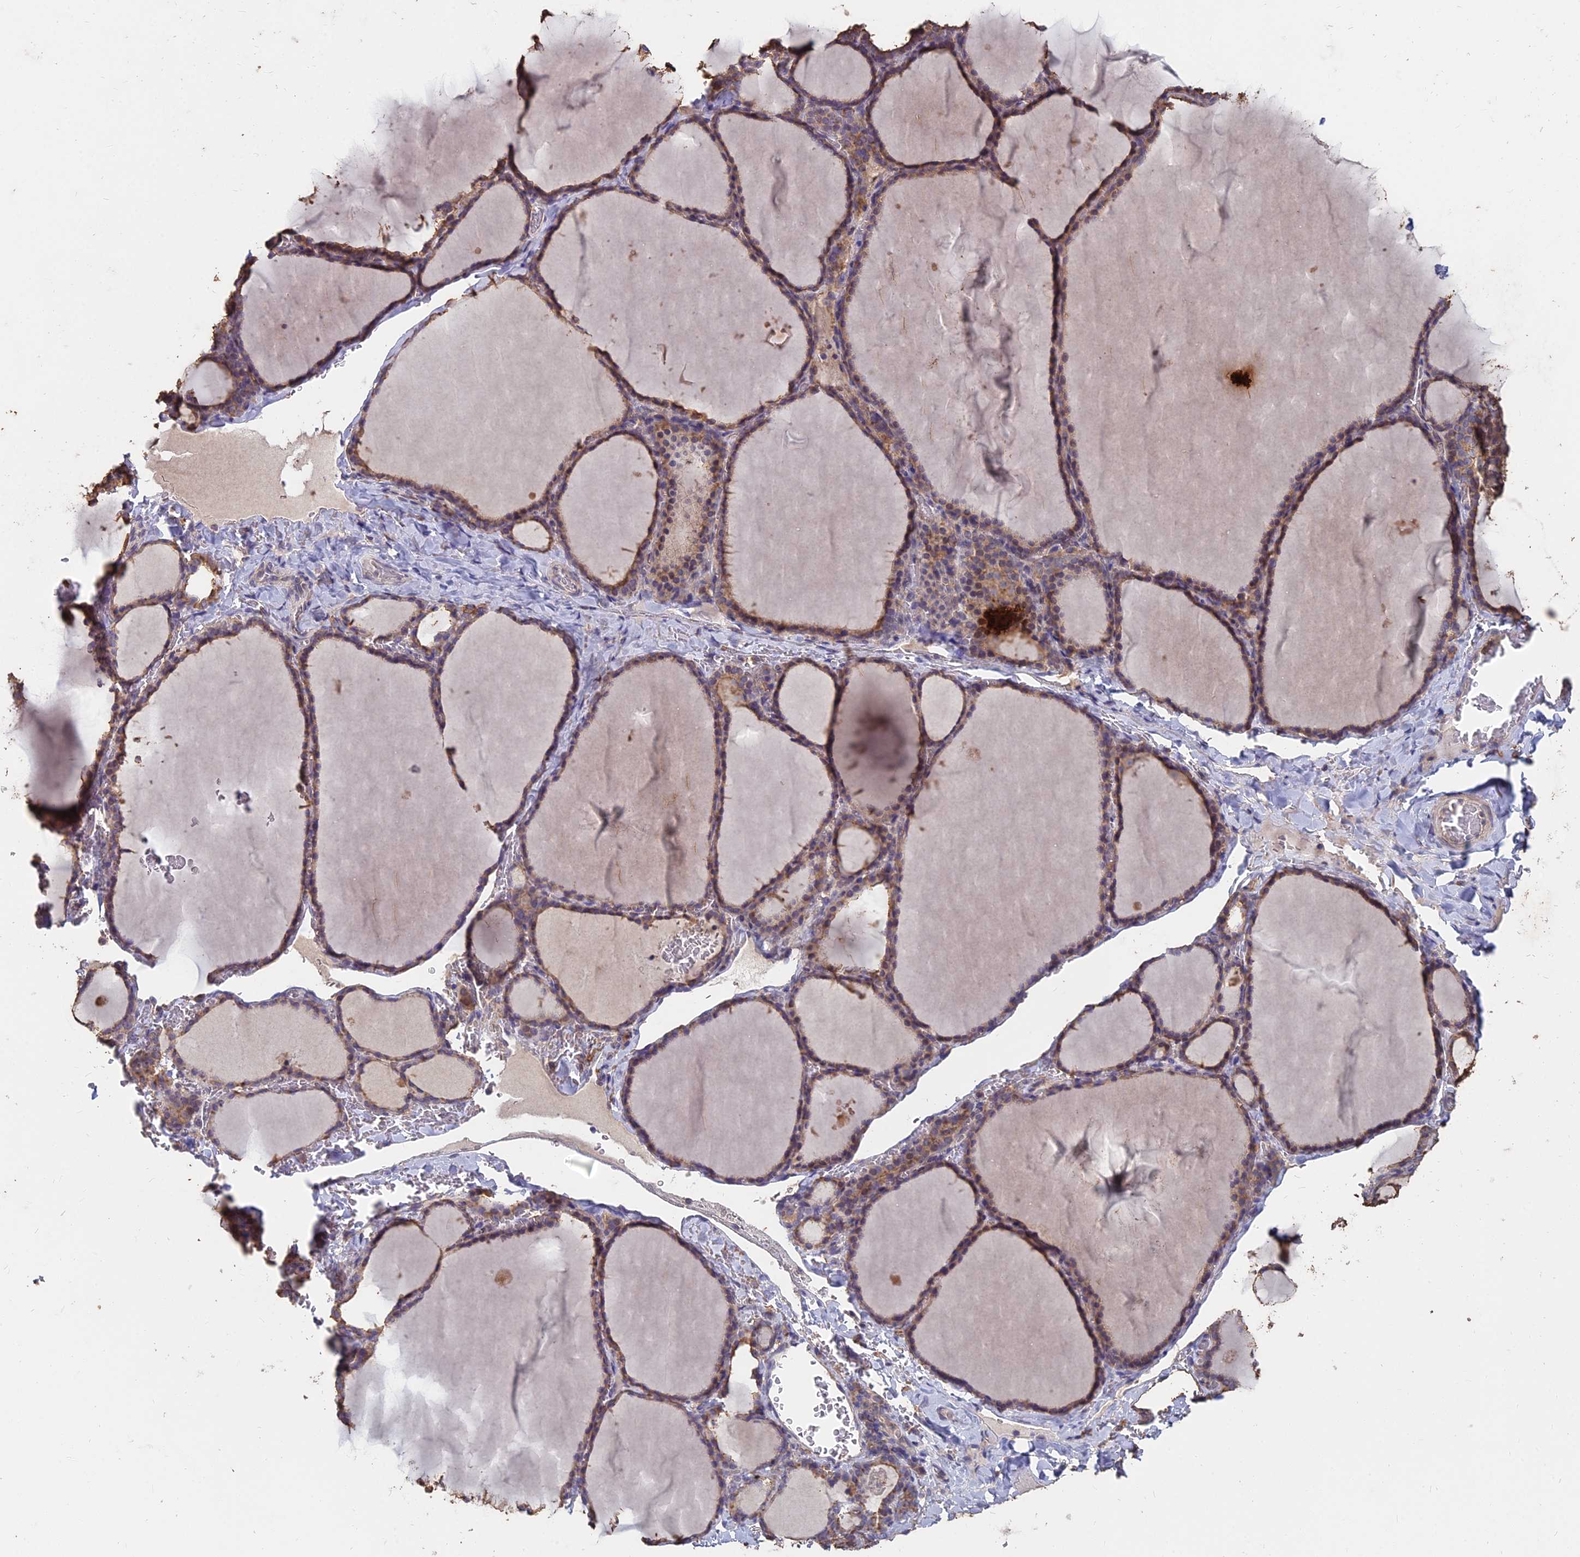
{"staining": {"intensity": "moderate", "quantity": ">75%", "location": "cytoplasmic/membranous"}, "tissue": "thyroid gland", "cell_type": "Glandular cells", "image_type": "normal", "snomed": [{"axis": "morphology", "description": "Normal tissue, NOS"}, {"axis": "topography", "description": "Thyroid gland"}], "caption": "Immunohistochemistry (IHC) of unremarkable human thyroid gland shows medium levels of moderate cytoplasmic/membranous staining in about >75% of glandular cells.", "gene": "CEMIP2", "patient": {"sex": "female", "age": 39}}